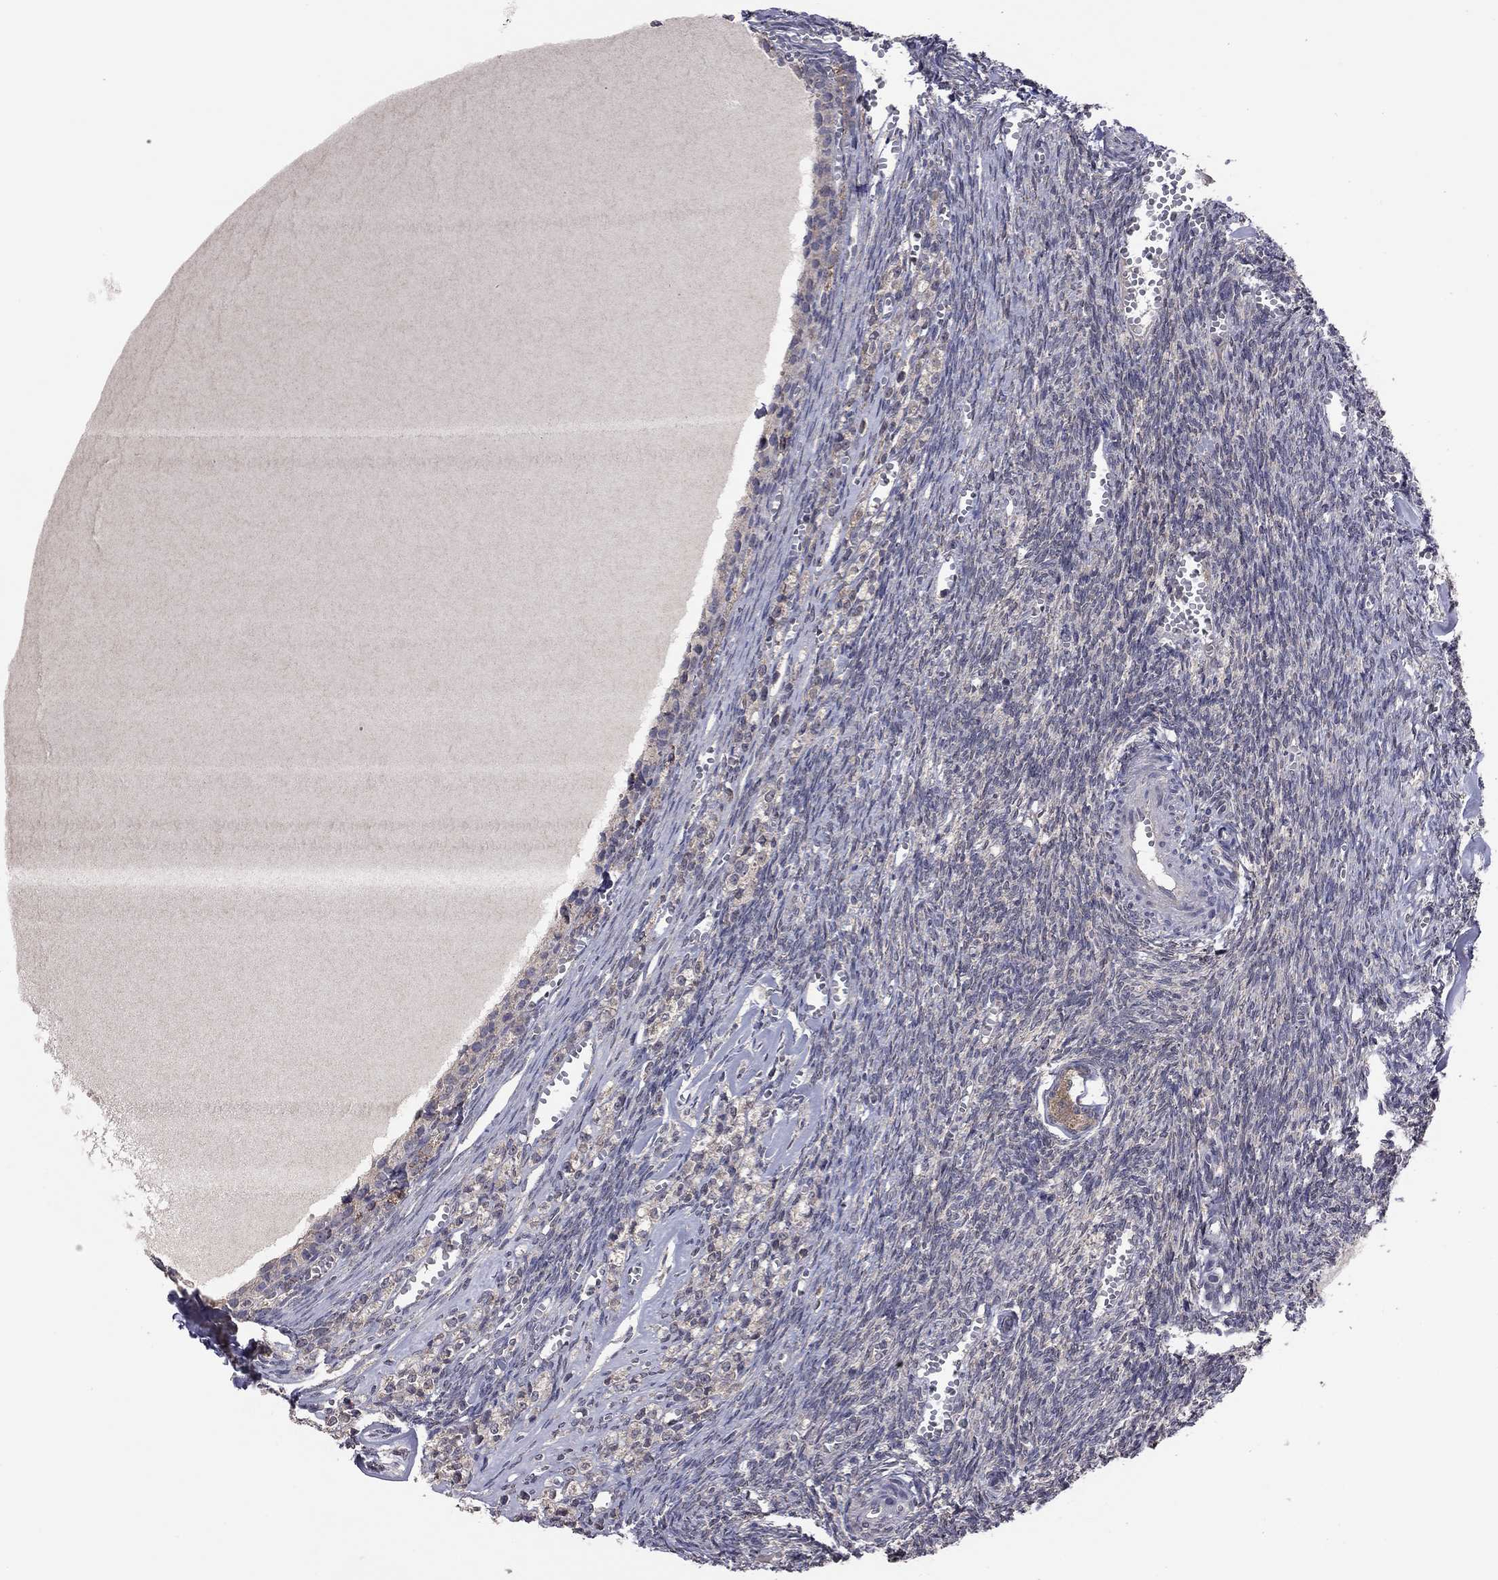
{"staining": {"intensity": "moderate", "quantity": "<25%", "location": "cytoplasmic/membranous"}, "tissue": "ovary", "cell_type": "Follicle cells", "image_type": "normal", "snomed": [{"axis": "morphology", "description": "Normal tissue, NOS"}, {"axis": "topography", "description": "Ovary"}], "caption": "A brown stain labels moderate cytoplasmic/membranous expression of a protein in follicle cells of unremarkable human ovary.", "gene": "TSNARE1", "patient": {"sex": "female", "age": 43}}